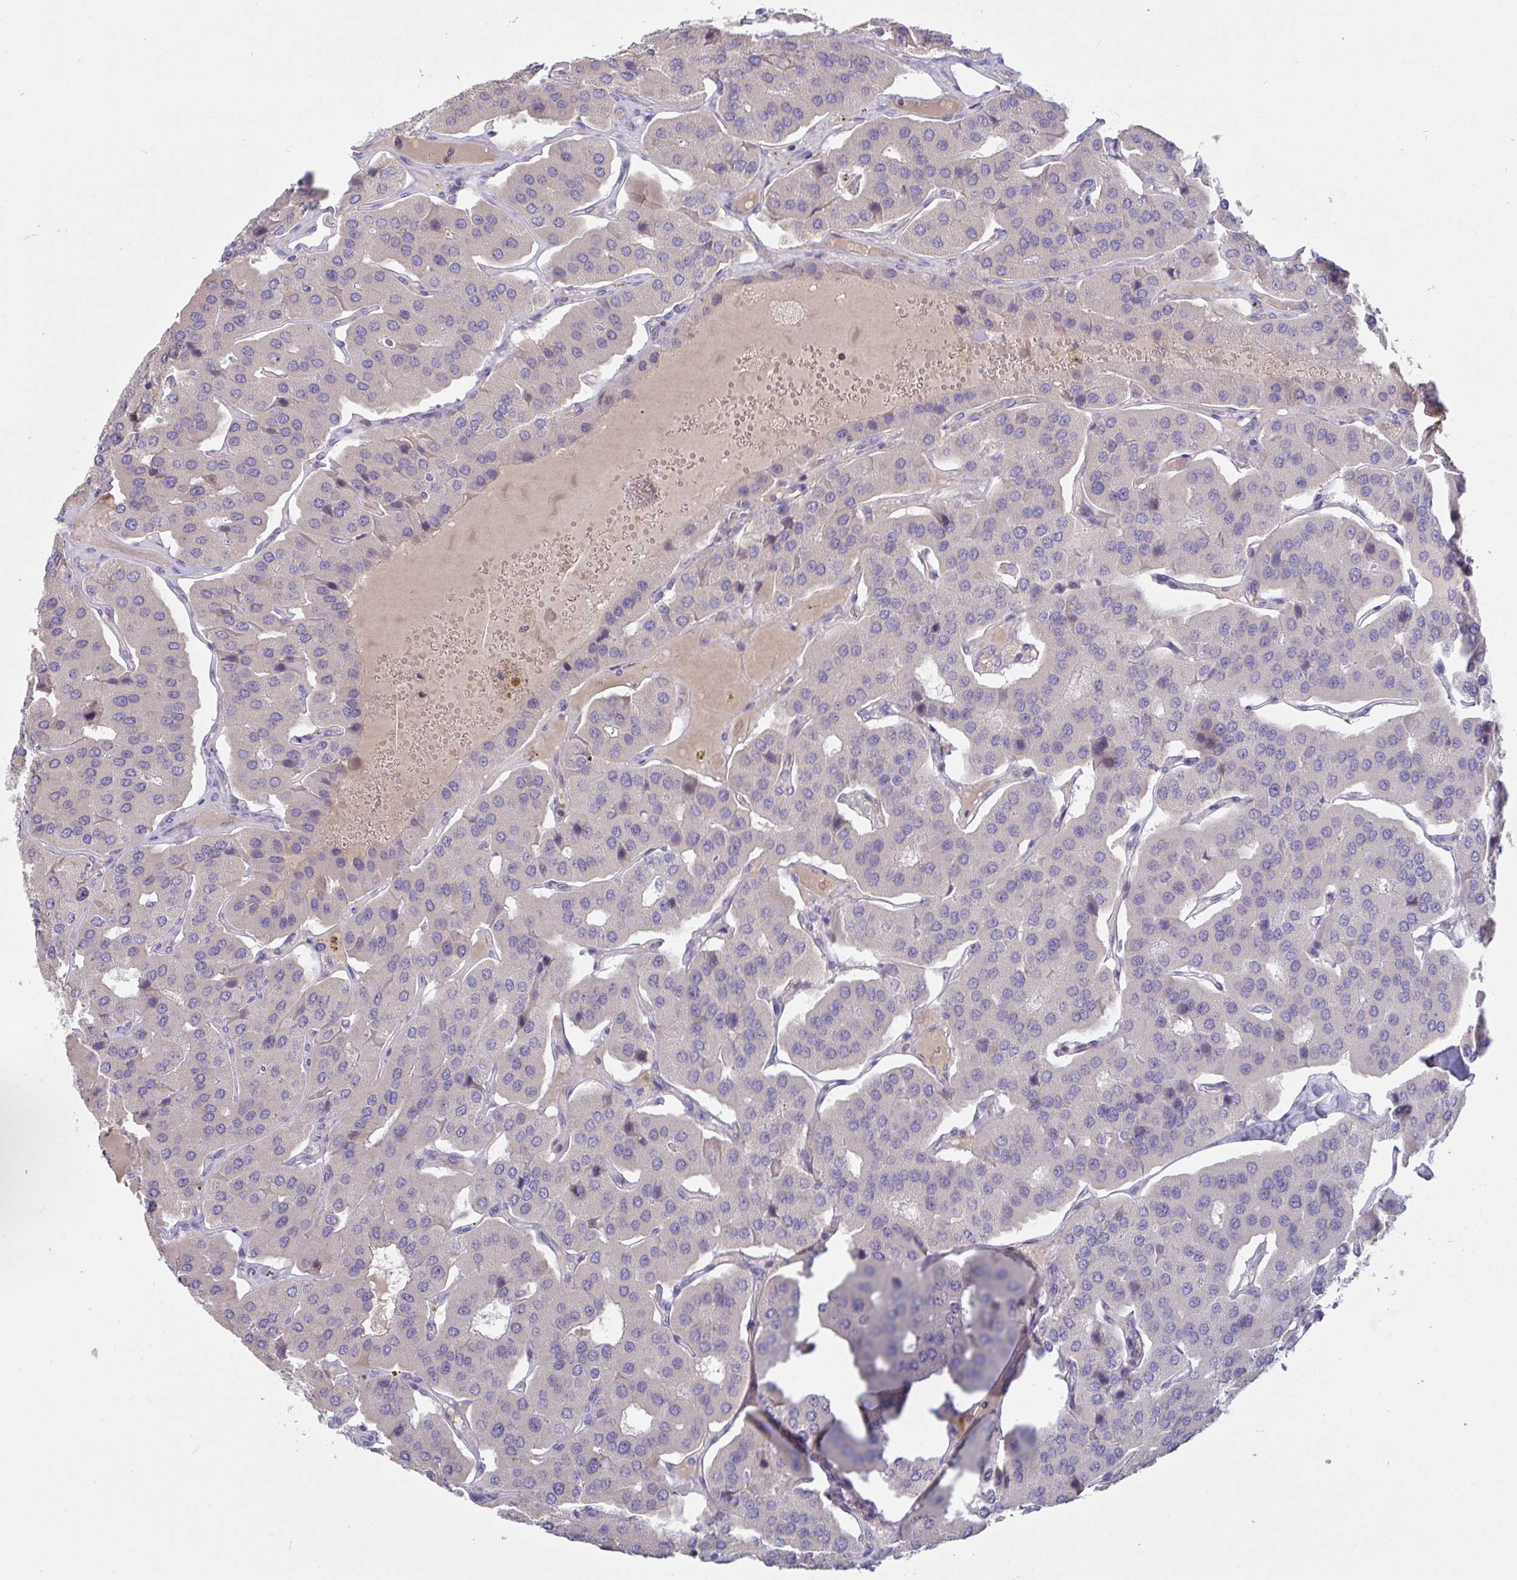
{"staining": {"intensity": "negative", "quantity": "none", "location": "none"}, "tissue": "parathyroid gland", "cell_type": "Glandular cells", "image_type": "normal", "snomed": [{"axis": "morphology", "description": "Normal tissue, NOS"}, {"axis": "morphology", "description": "Adenoma, NOS"}, {"axis": "topography", "description": "Parathyroid gland"}], "caption": "High power microscopy photomicrograph of an immunohistochemistry (IHC) histopathology image of unremarkable parathyroid gland, revealing no significant staining in glandular cells. The staining is performed using DAB brown chromogen with nuclei counter-stained in using hematoxylin.", "gene": "MYC", "patient": {"sex": "female", "age": 86}}